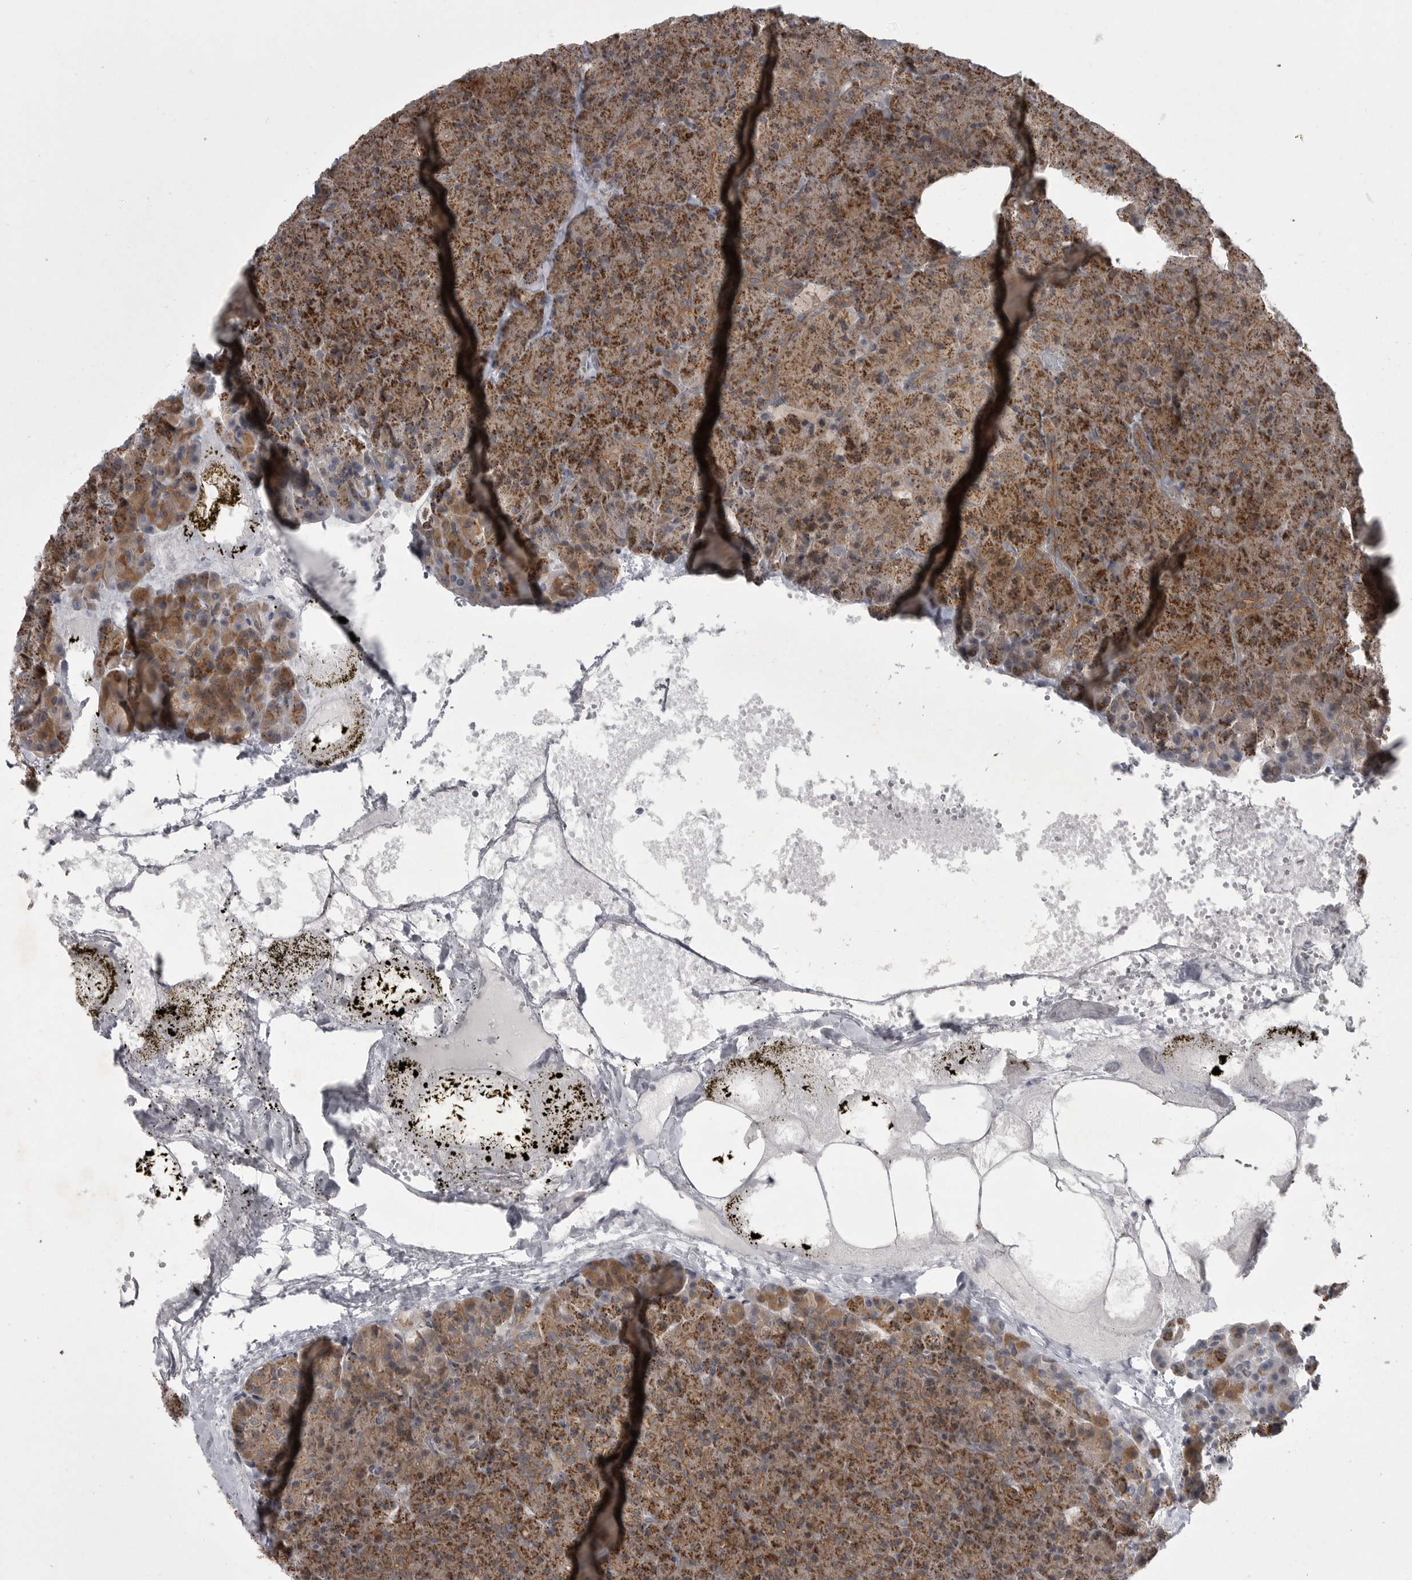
{"staining": {"intensity": "moderate", "quantity": ">75%", "location": "cytoplasmic/membranous"}, "tissue": "pancreas", "cell_type": "Exocrine glandular cells", "image_type": "normal", "snomed": [{"axis": "morphology", "description": "Normal tissue, NOS"}, {"axis": "morphology", "description": "Carcinoid, malignant, NOS"}, {"axis": "topography", "description": "Pancreas"}], "caption": "Brown immunohistochemical staining in benign human pancreas displays moderate cytoplasmic/membranous expression in about >75% of exocrine glandular cells.", "gene": "PPP1R9A", "patient": {"sex": "female", "age": 35}}